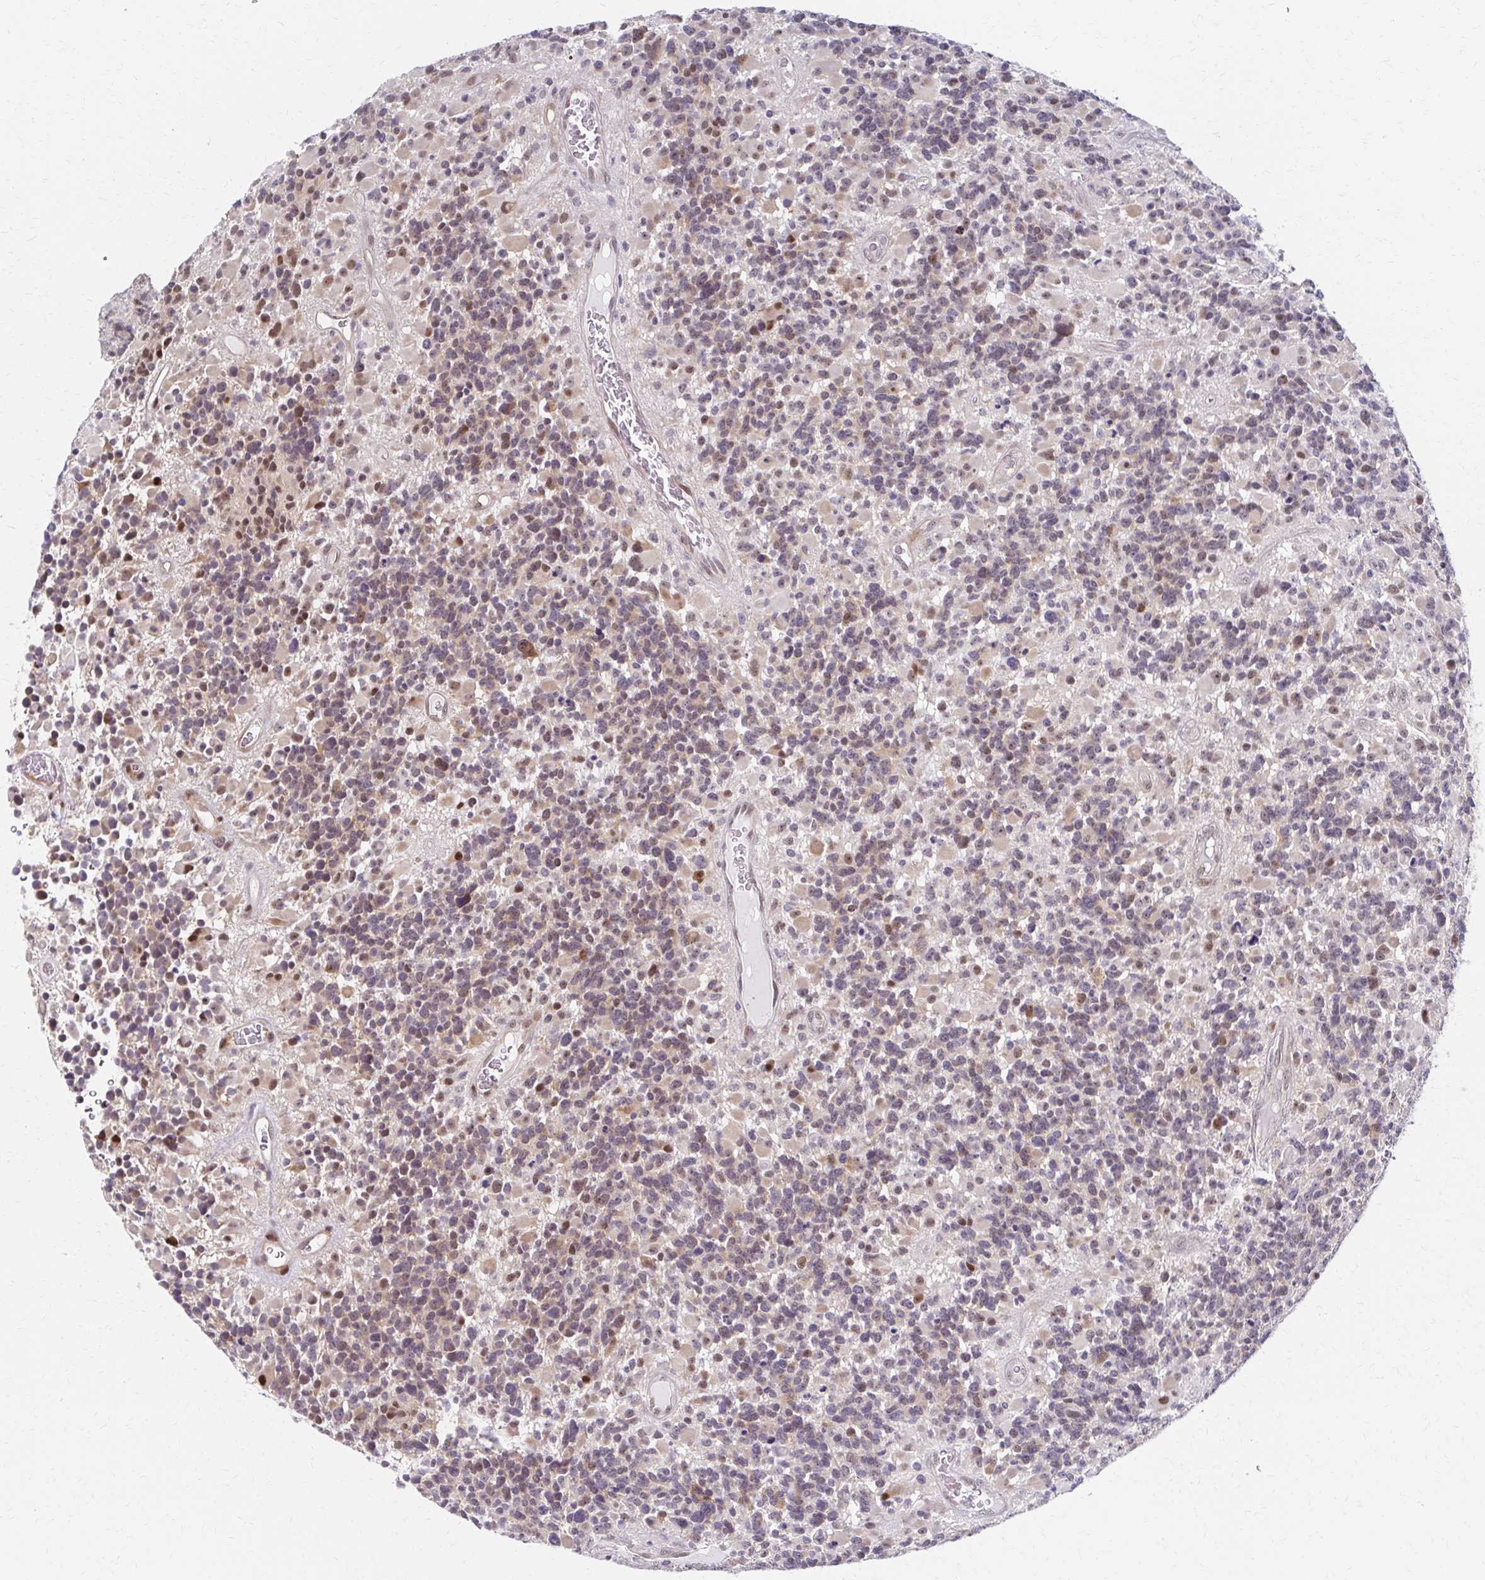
{"staining": {"intensity": "weak", "quantity": ">75%", "location": "nuclear"}, "tissue": "glioma", "cell_type": "Tumor cells", "image_type": "cancer", "snomed": [{"axis": "morphology", "description": "Glioma, malignant, High grade"}, {"axis": "topography", "description": "Brain"}], "caption": "A high-resolution histopathology image shows IHC staining of glioma, which shows weak nuclear expression in about >75% of tumor cells. Using DAB (3,3'-diaminobenzidine) (brown) and hematoxylin (blue) stains, captured at high magnification using brightfield microscopy.", "gene": "PSMD7", "patient": {"sex": "female", "age": 40}}